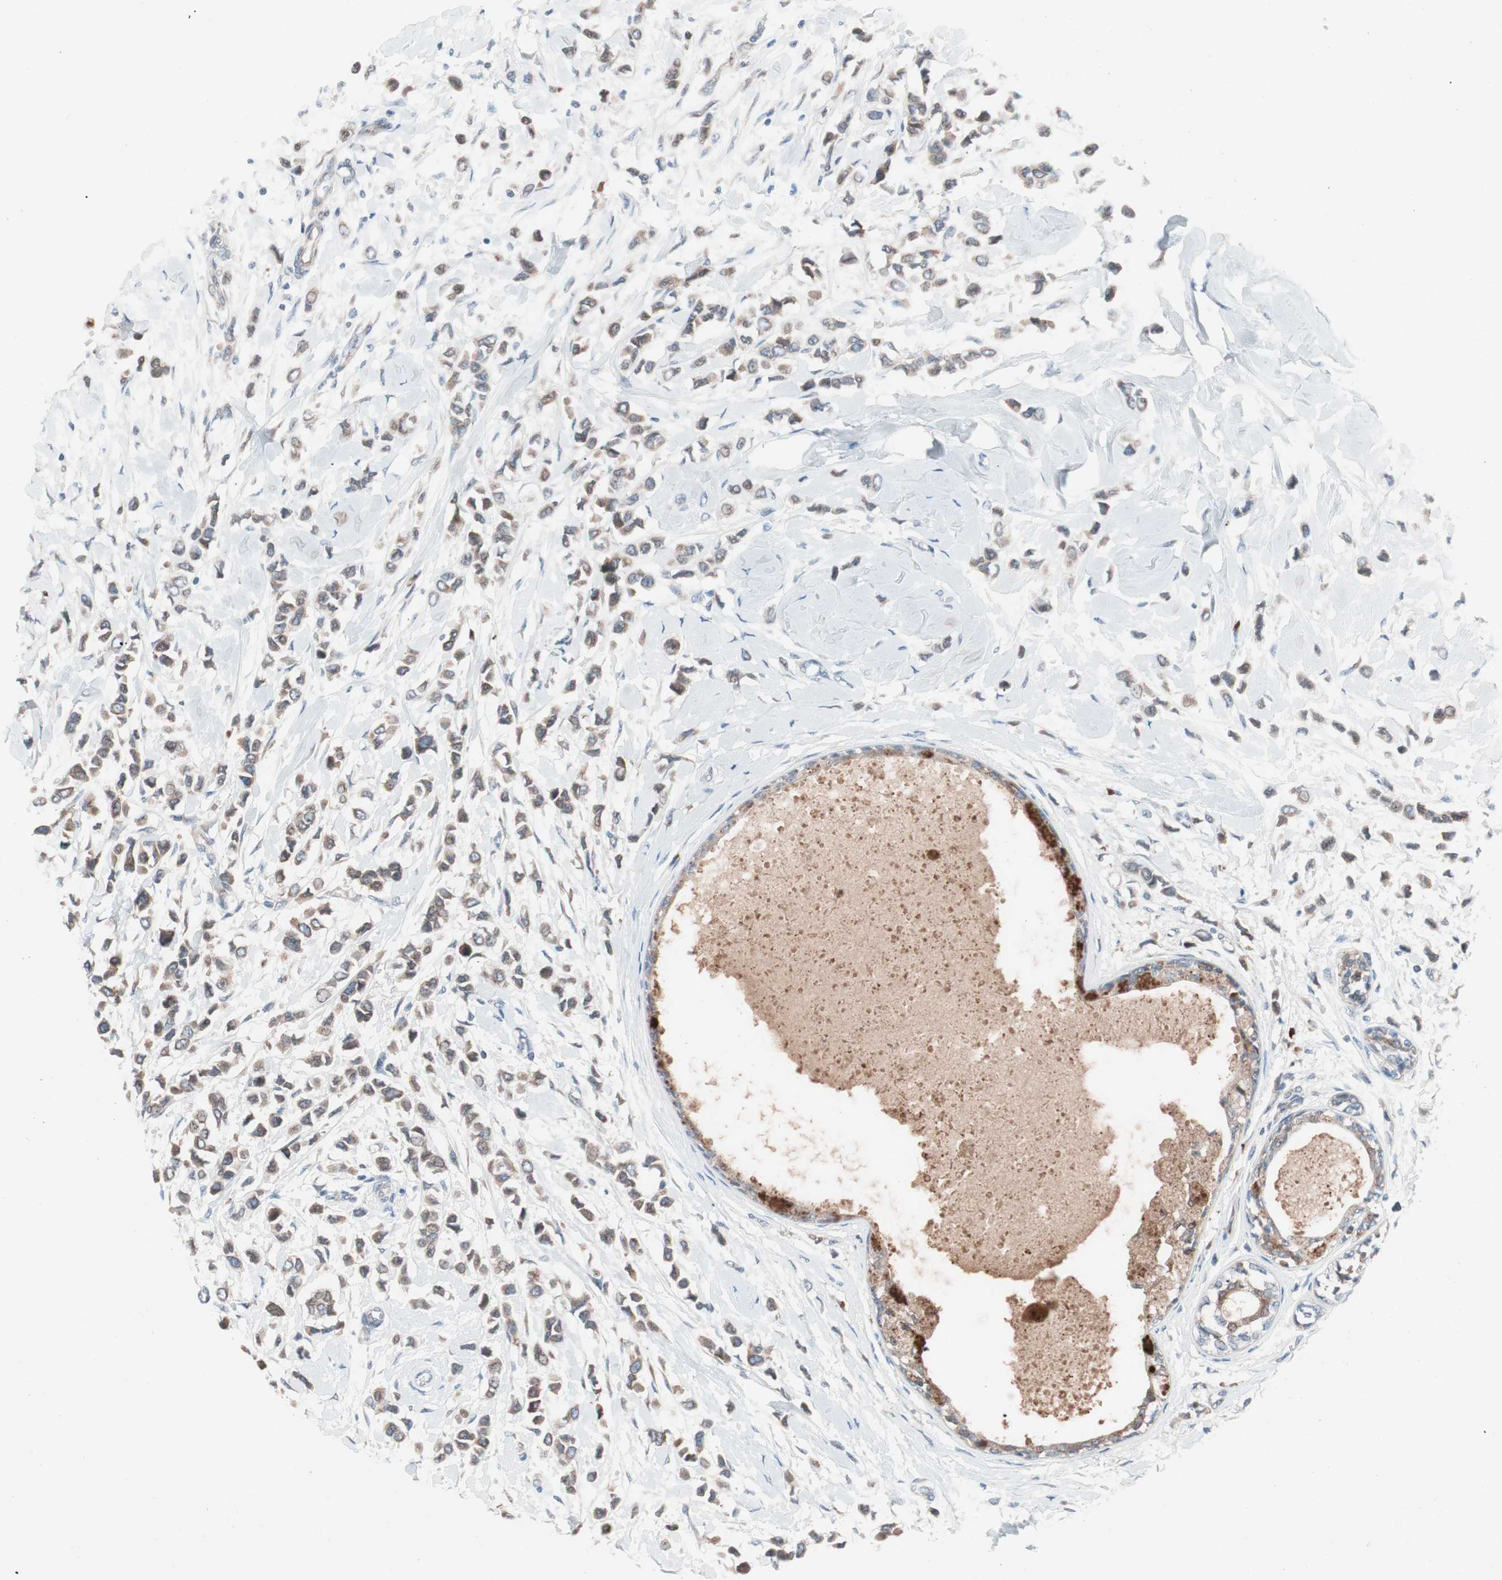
{"staining": {"intensity": "moderate", "quantity": ">75%", "location": "cytoplasmic/membranous"}, "tissue": "breast cancer", "cell_type": "Tumor cells", "image_type": "cancer", "snomed": [{"axis": "morphology", "description": "Lobular carcinoma"}, {"axis": "topography", "description": "Breast"}], "caption": "There is medium levels of moderate cytoplasmic/membranous positivity in tumor cells of breast cancer, as demonstrated by immunohistochemical staining (brown color).", "gene": "FAAH", "patient": {"sex": "female", "age": 51}}